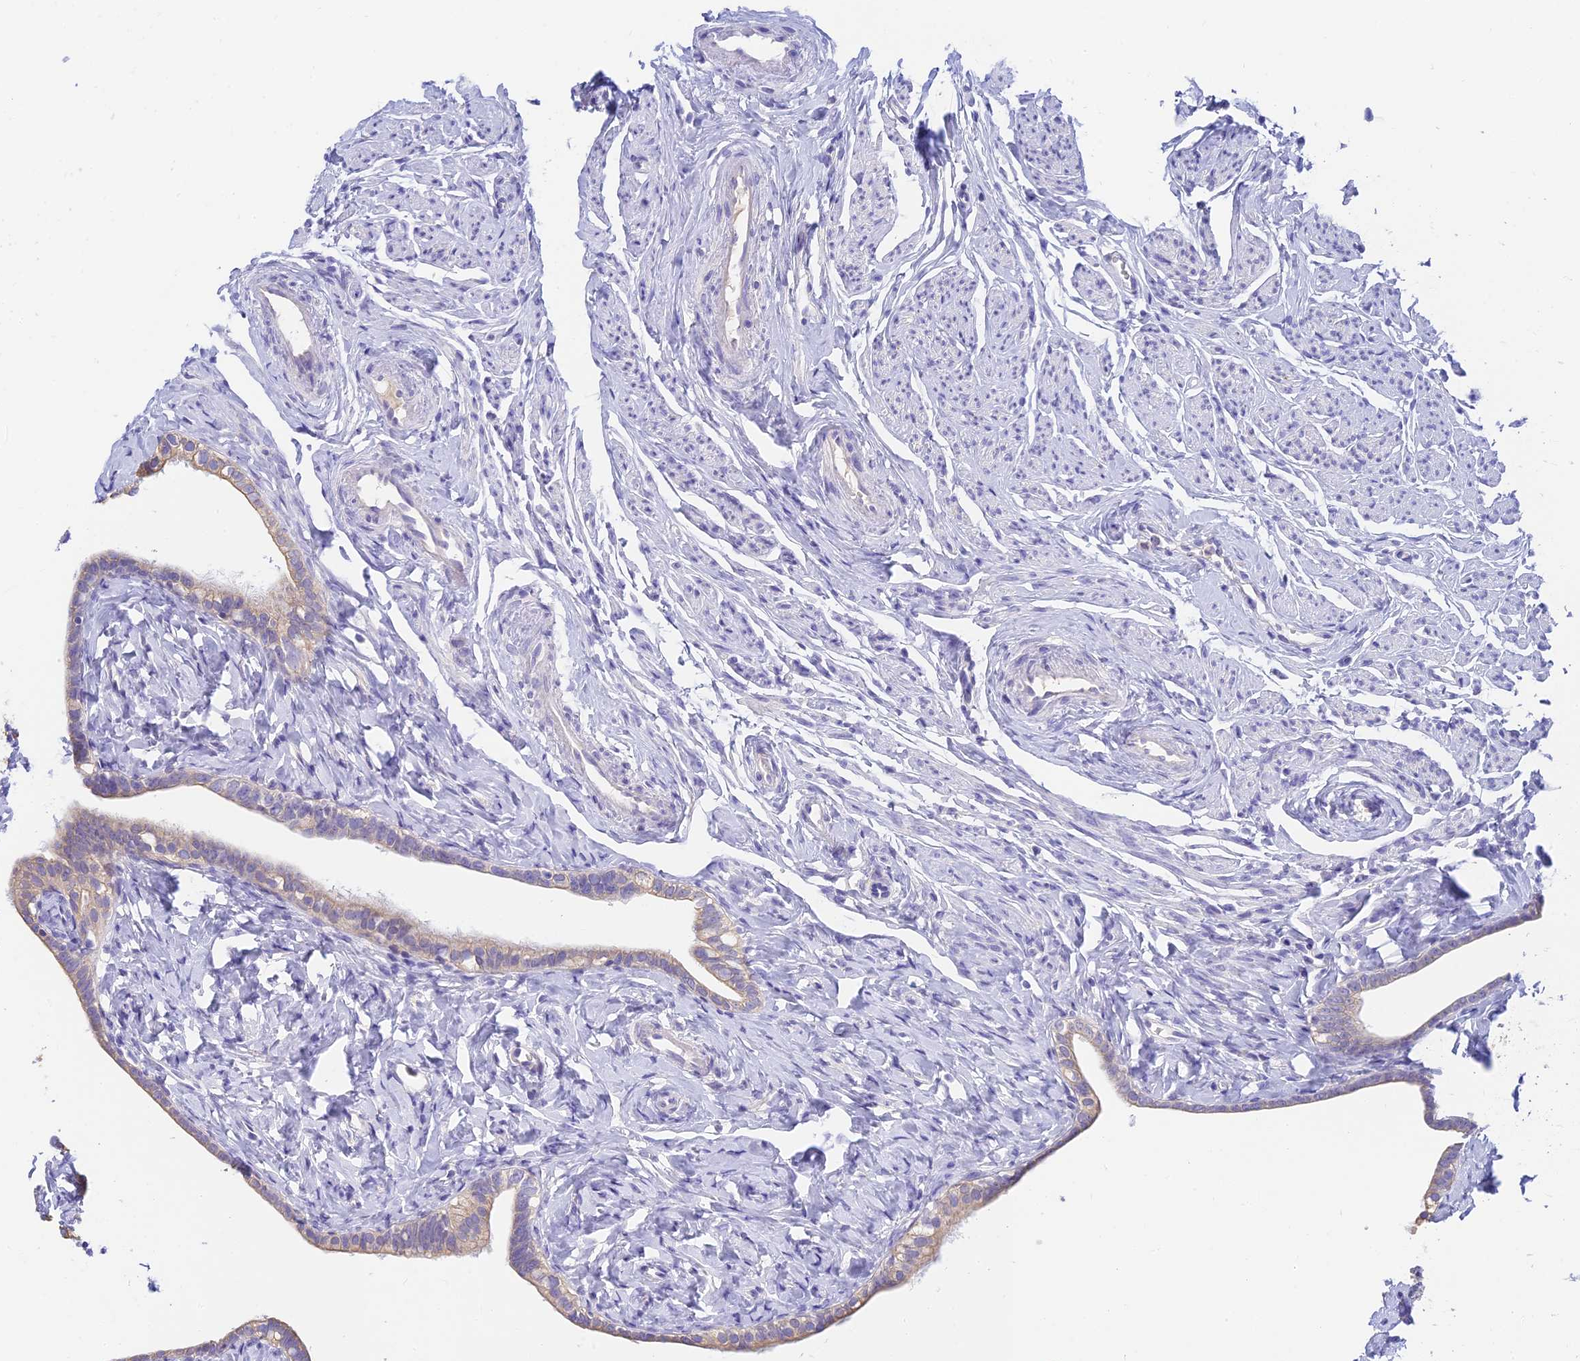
{"staining": {"intensity": "weak", "quantity": "<25%", "location": "cytoplasmic/membranous"}, "tissue": "fallopian tube", "cell_type": "Glandular cells", "image_type": "normal", "snomed": [{"axis": "morphology", "description": "Normal tissue, NOS"}, {"axis": "topography", "description": "Fallopian tube"}], "caption": "Glandular cells are negative for protein expression in normal human fallopian tube. Brightfield microscopy of IHC stained with DAB (3,3'-diaminobenzidine) (brown) and hematoxylin (blue), captured at high magnification.", "gene": "INTS13", "patient": {"sex": "female", "age": 66}}